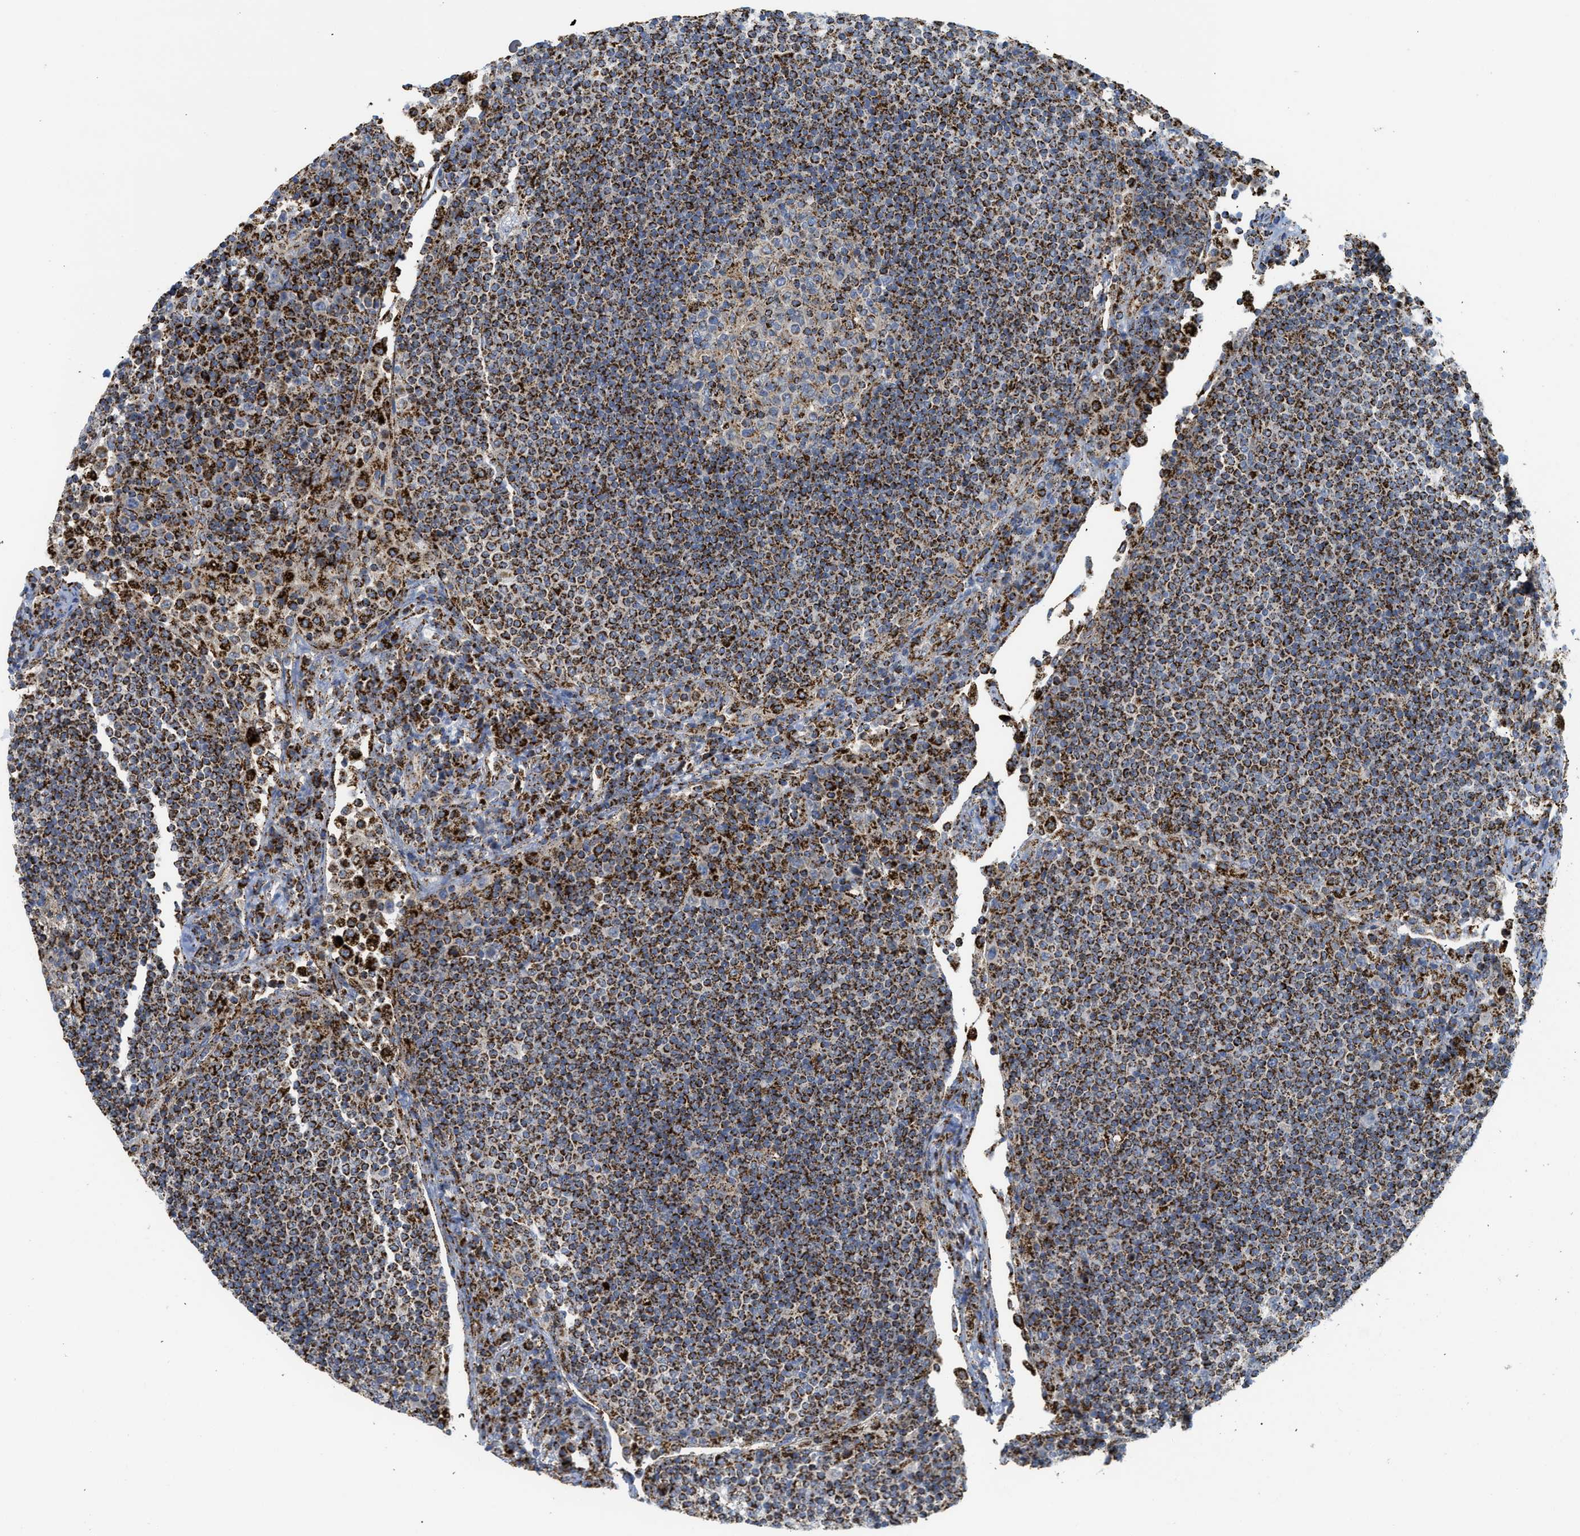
{"staining": {"intensity": "strong", "quantity": "<25%", "location": "cytoplasmic/membranous"}, "tissue": "lymph node", "cell_type": "Germinal center cells", "image_type": "normal", "snomed": [{"axis": "morphology", "description": "Normal tissue, NOS"}, {"axis": "topography", "description": "Lymph node"}], "caption": "An image showing strong cytoplasmic/membranous expression in approximately <25% of germinal center cells in normal lymph node, as visualized by brown immunohistochemical staining.", "gene": "SQOR", "patient": {"sex": "female", "age": 53}}